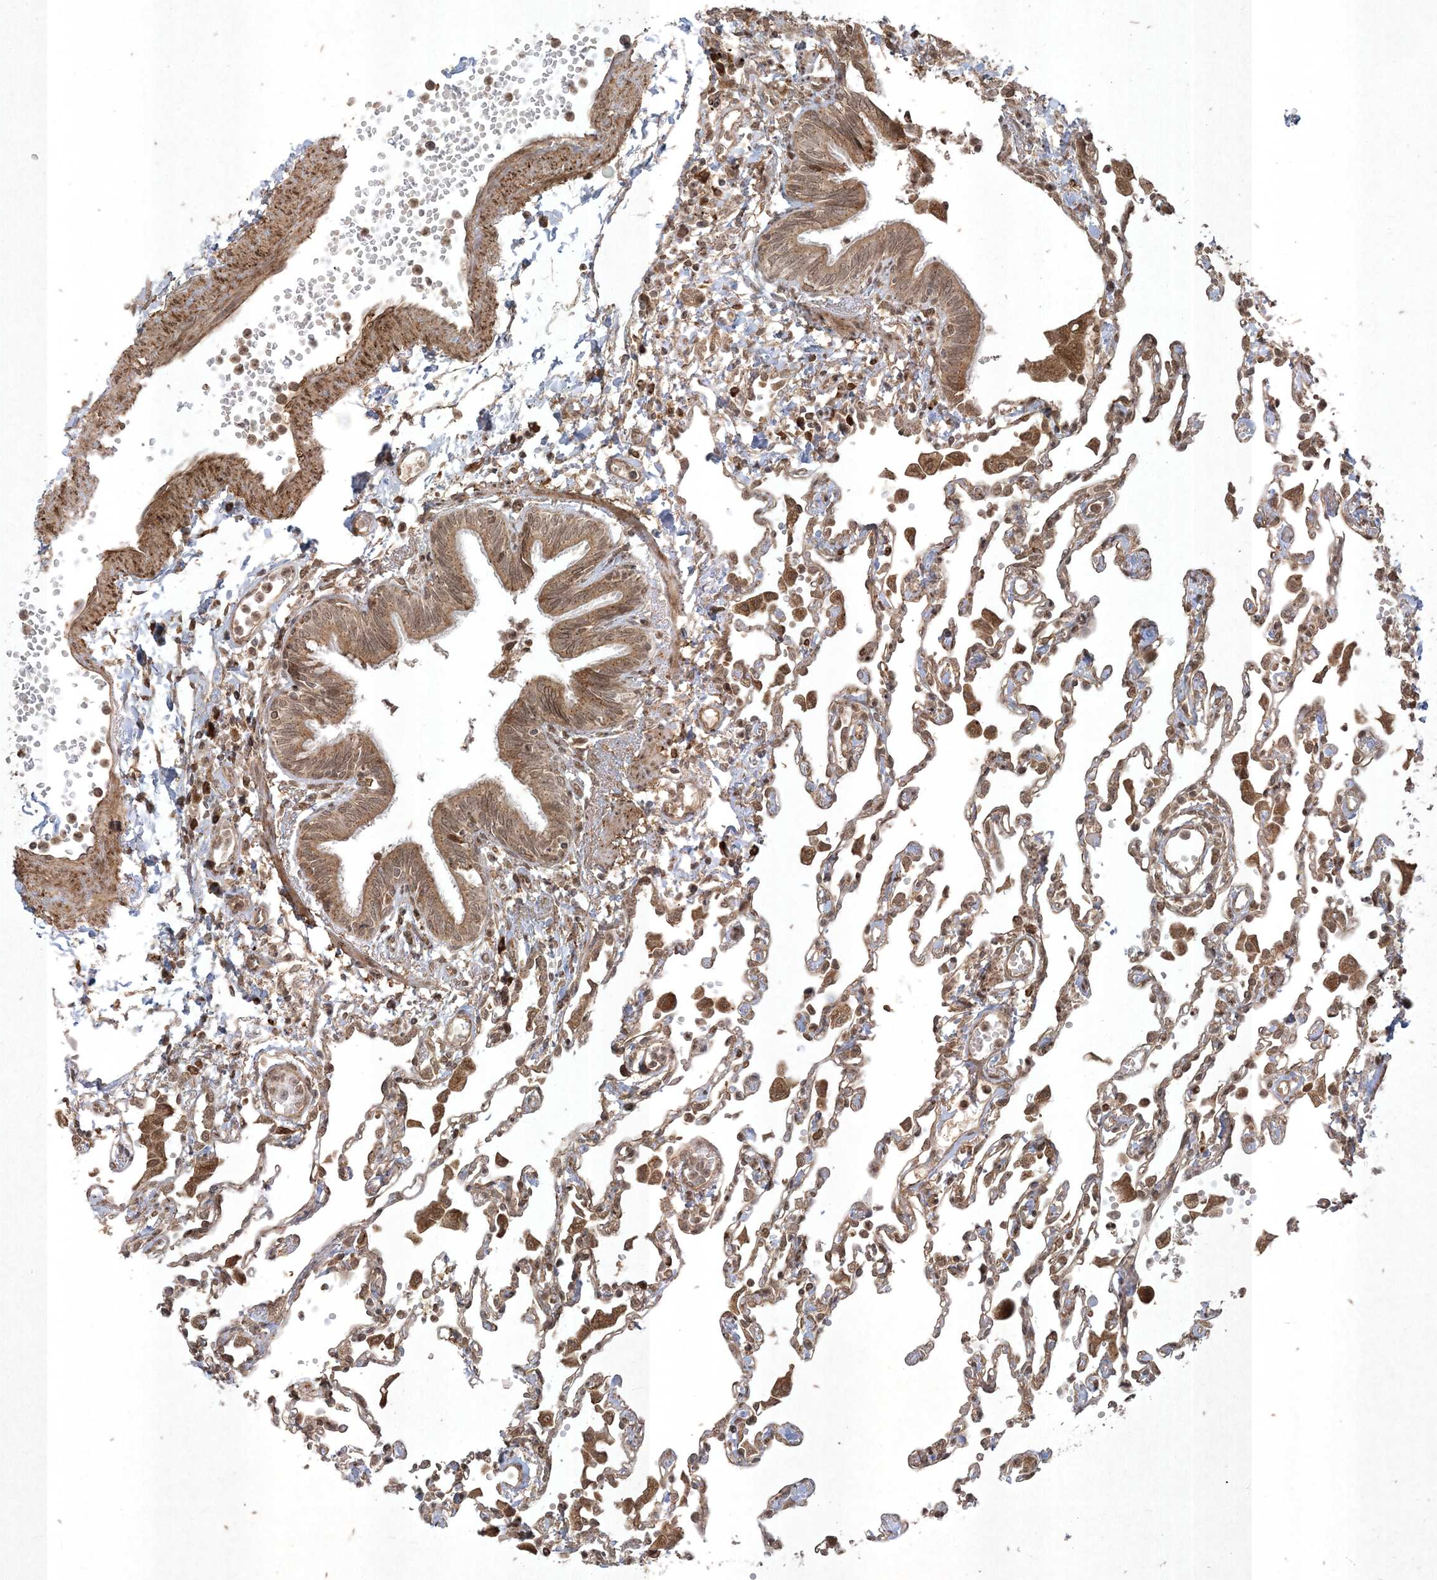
{"staining": {"intensity": "moderate", "quantity": "<25%", "location": "cytoplasmic/membranous"}, "tissue": "lung", "cell_type": "Alveolar cells", "image_type": "normal", "snomed": [{"axis": "morphology", "description": "Normal tissue, NOS"}, {"axis": "topography", "description": "Bronchus"}, {"axis": "topography", "description": "Lung"}], "caption": "IHC image of unremarkable lung: human lung stained using IHC demonstrates low levels of moderate protein expression localized specifically in the cytoplasmic/membranous of alveolar cells, appearing as a cytoplasmic/membranous brown color.", "gene": "RRAS", "patient": {"sex": "female", "age": 49}}